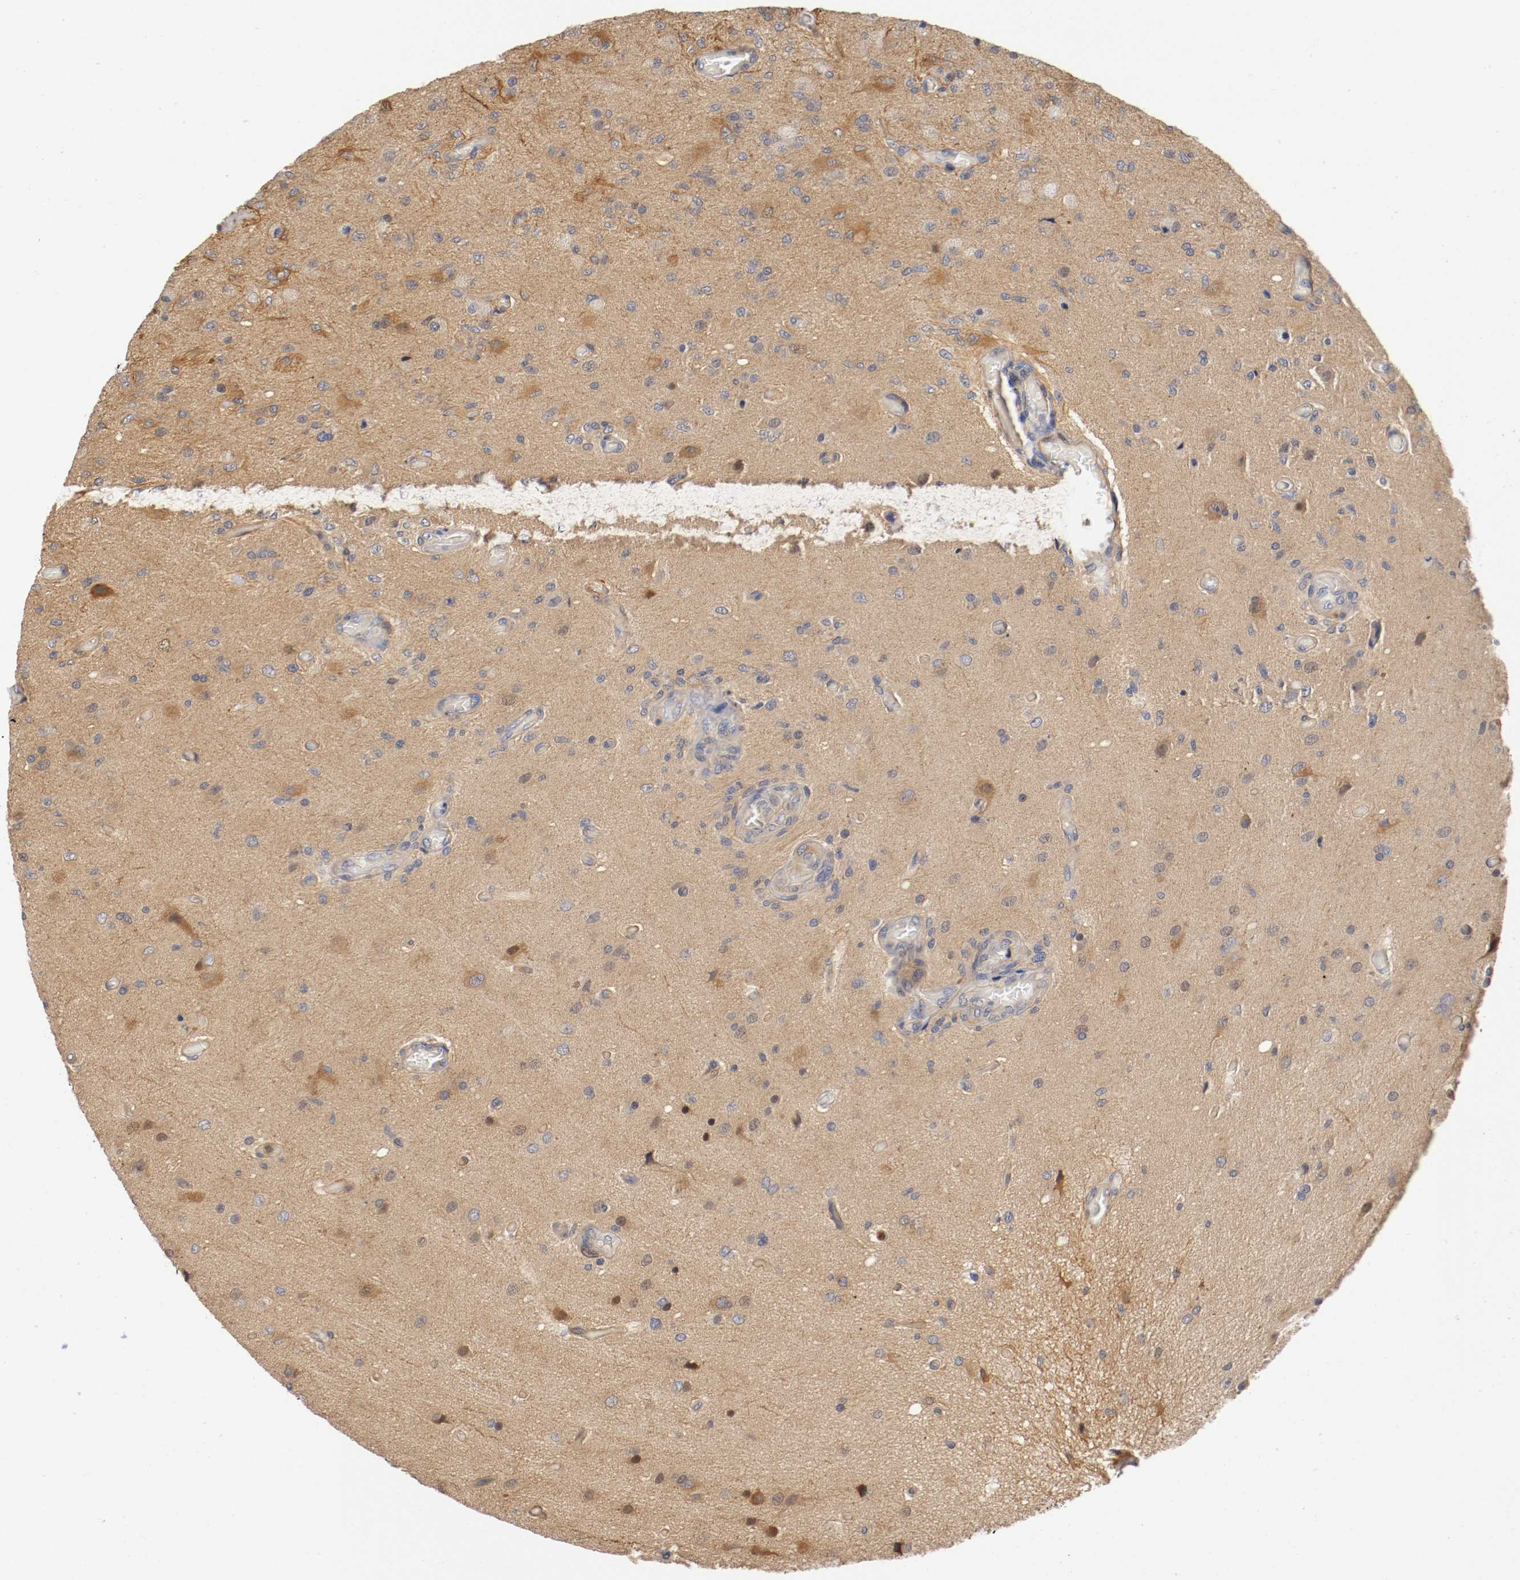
{"staining": {"intensity": "weak", "quantity": "<25%", "location": "cytoplasmic/membranous"}, "tissue": "glioma", "cell_type": "Tumor cells", "image_type": "cancer", "snomed": [{"axis": "morphology", "description": "Normal tissue, NOS"}, {"axis": "morphology", "description": "Glioma, malignant, High grade"}, {"axis": "topography", "description": "Cerebral cortex"}], "caption": "Immunohistochemistry photomicrograph of human glioma stained for a protein (brown), which displays no staining in tumor cells.", "gene": "RBM23", "patient": {"sex": "male", "age": 77}}